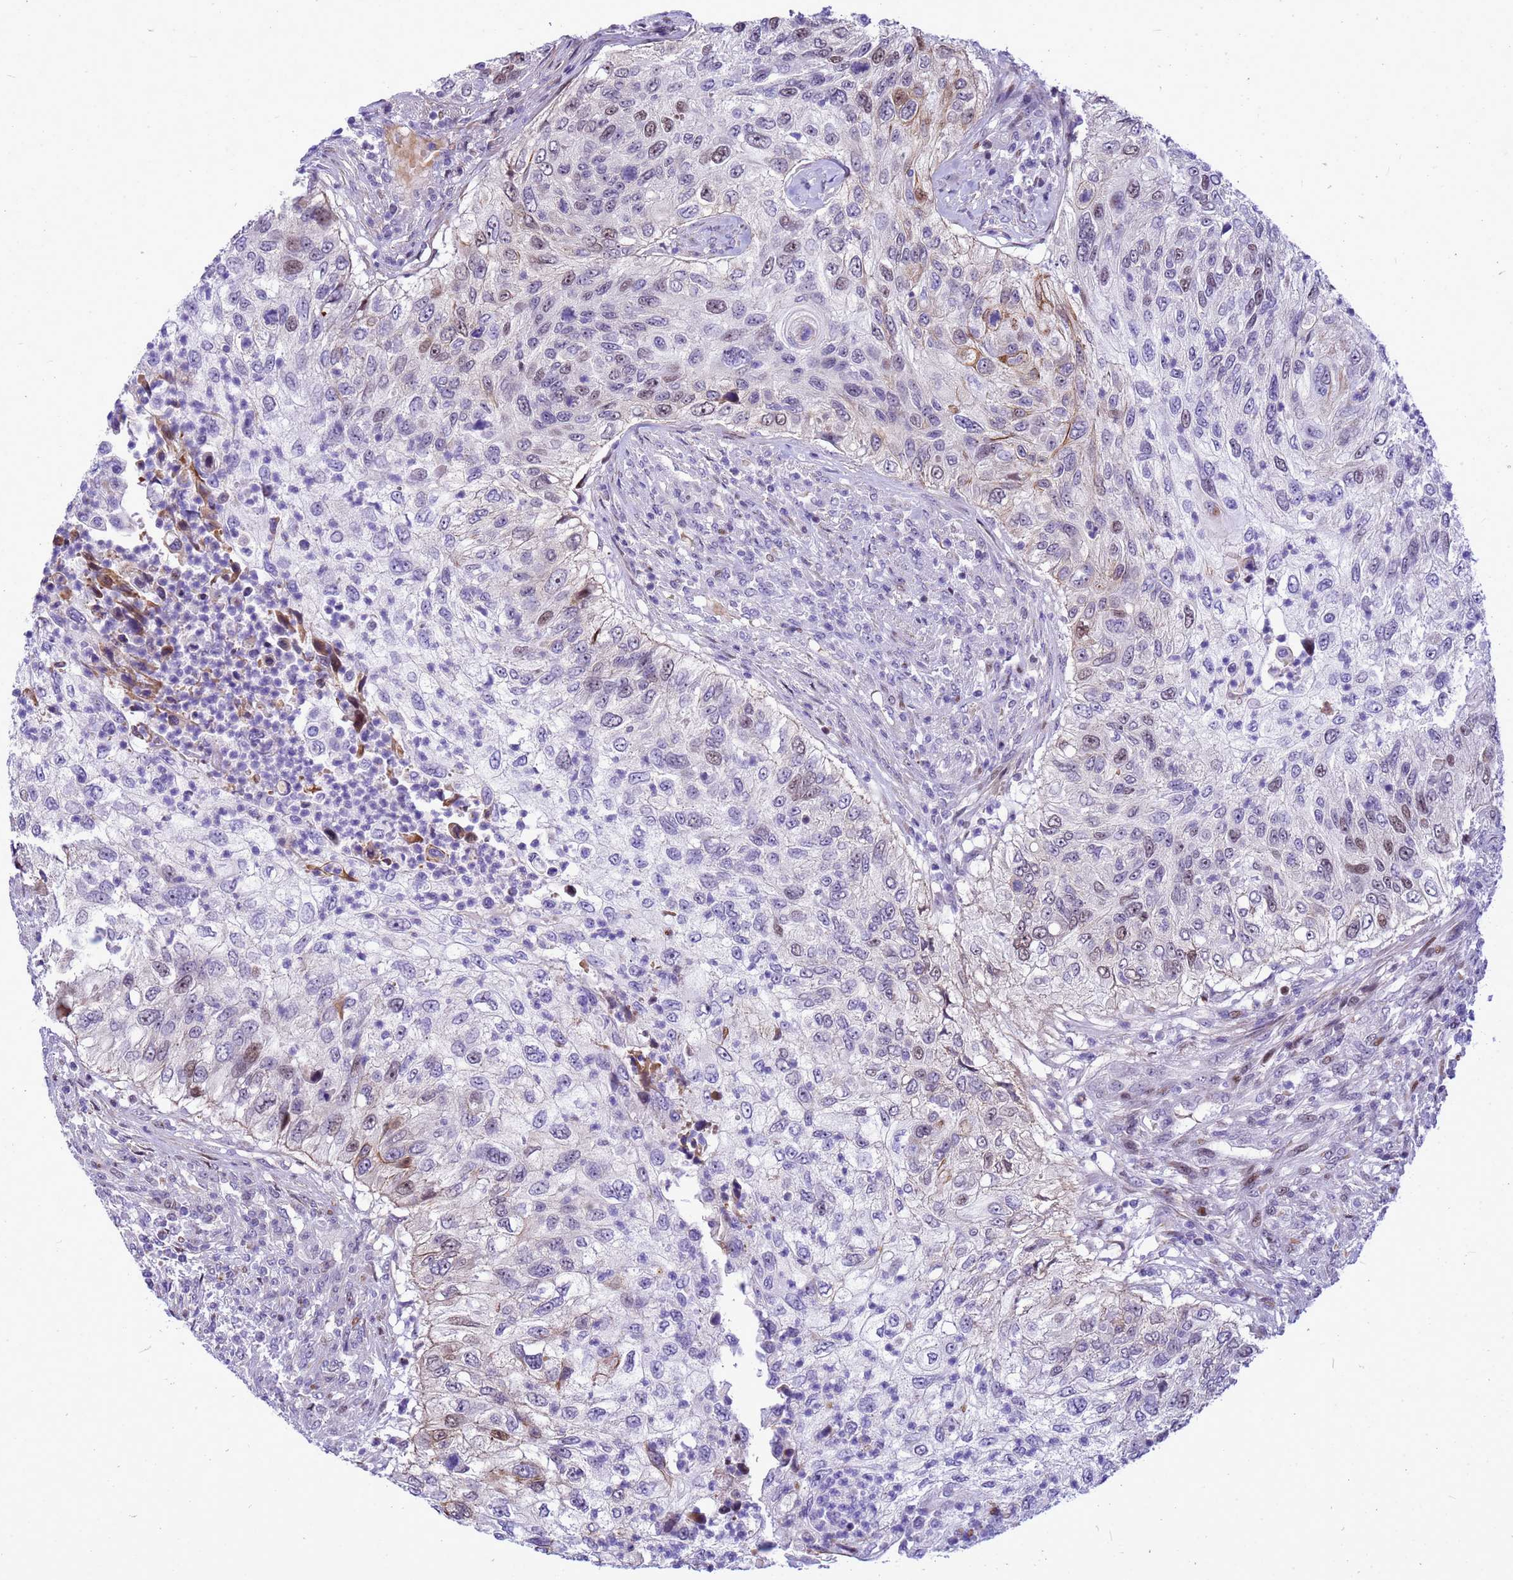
{"staining": {"intensity": "moderate", "quantity": "<25%", "location": "nuclear"}, "tissue": "urothelial cancer", "cell_type": "Tumor cells", "image_type": "cancer", "snomed": [{"axis": "morphology", "description": "Urothelial carcinoma, High grade"}, {"axis": "topography", "description": "Urinary bladder"}], "caption": "There is low levels of moderate nuclear positivity in tumor cells of urothelial carcinoma (high-grade), as demonstrated by immunohistochemical staining (brown color).", "gene": "ADAMTS7", "patient": {"sex": "female", "age": 60}}